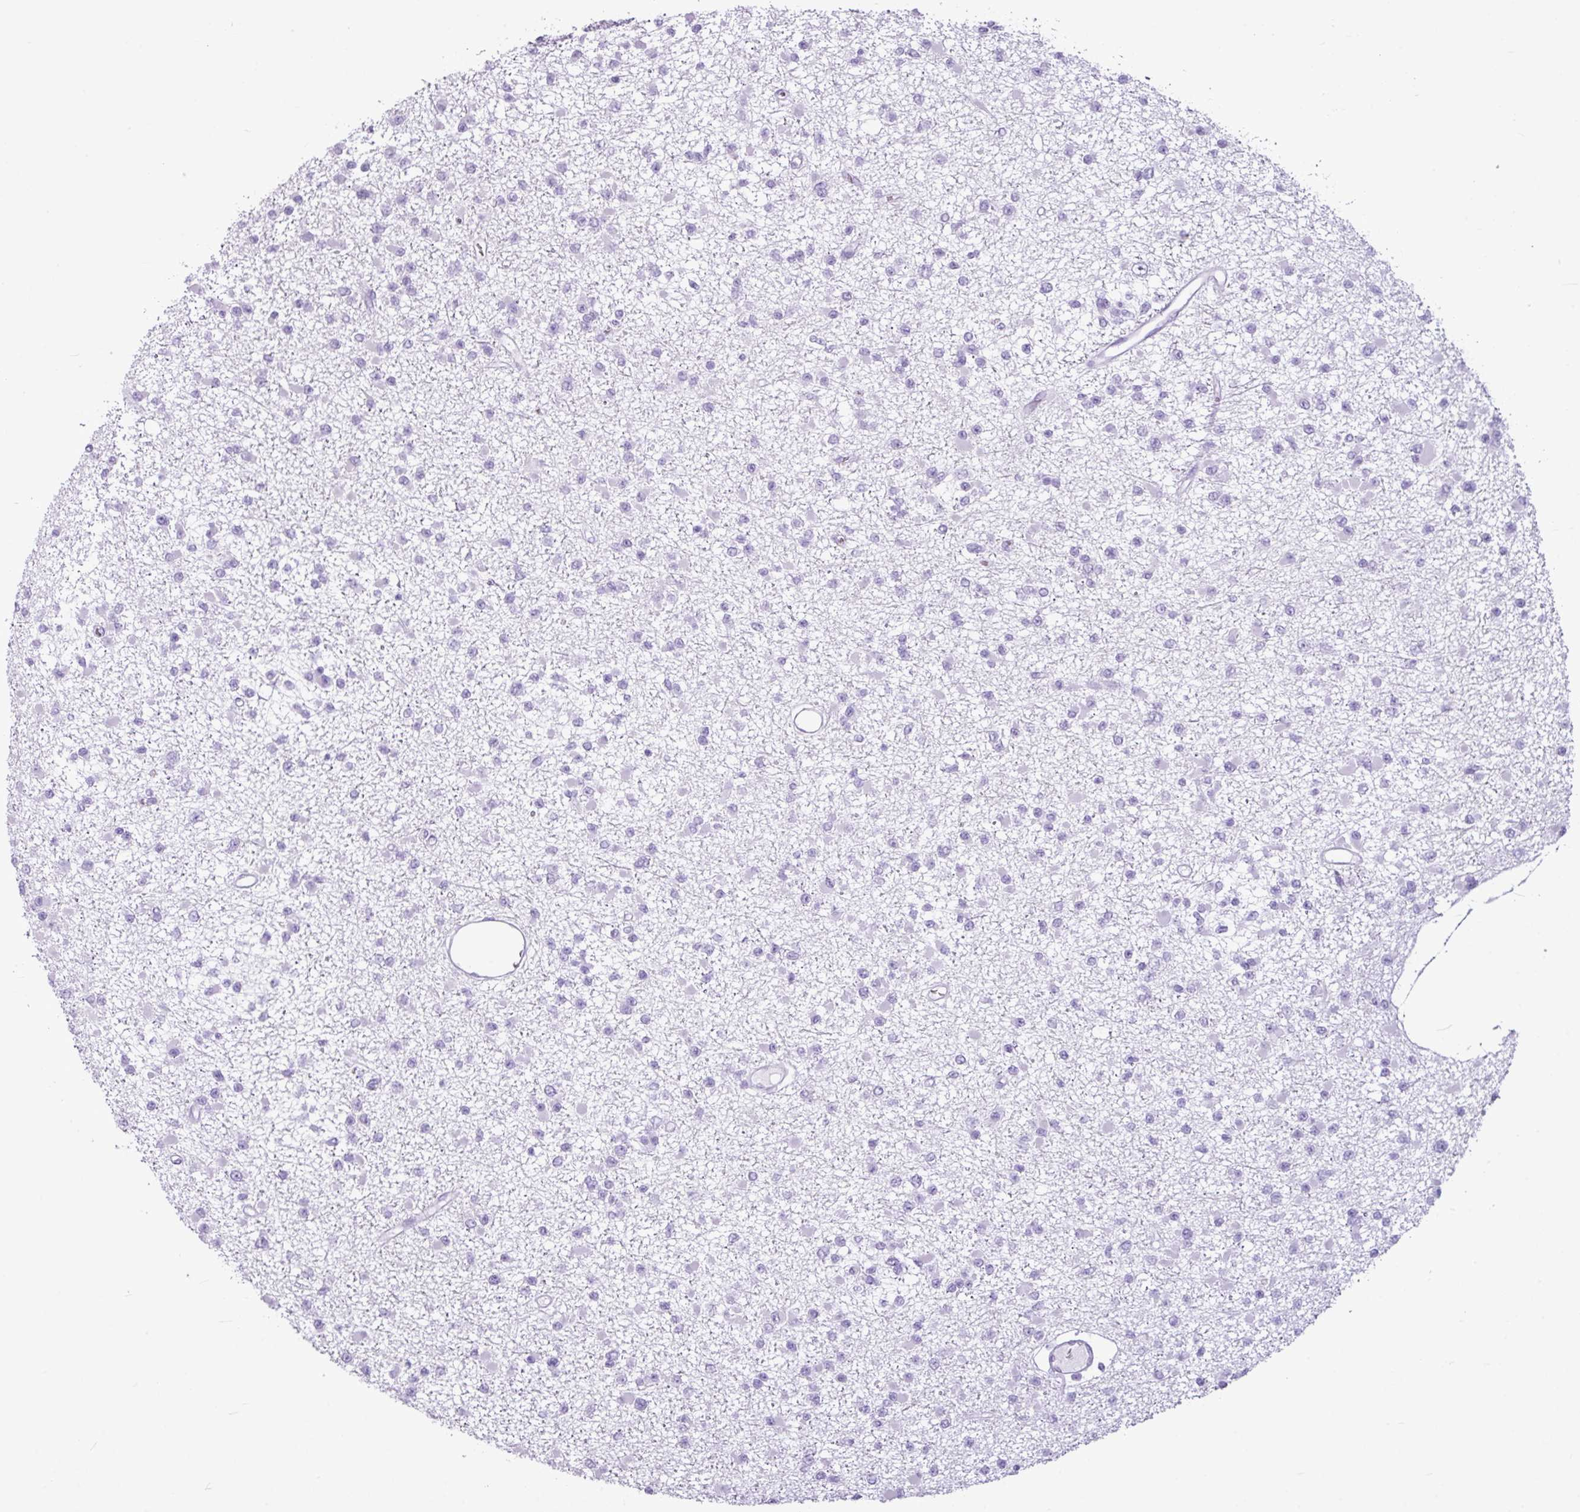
{"staining": {"intensity": "negative", "quantity": "none", "location": "none"}, "tissue": "glioma", "cell_type": "Tumor cells", "image_type": "cancer", "snomed": [{"axis": "morphology", "description": "Glioma, malignant, Low grade"}, {"axis": "topography", "description": "Brain"}], "caption": "IHC of human glioma reveals no positivity in tumor cells.", "gene": "AMY1B", "patient": {"sex": "female", "age": 22}}